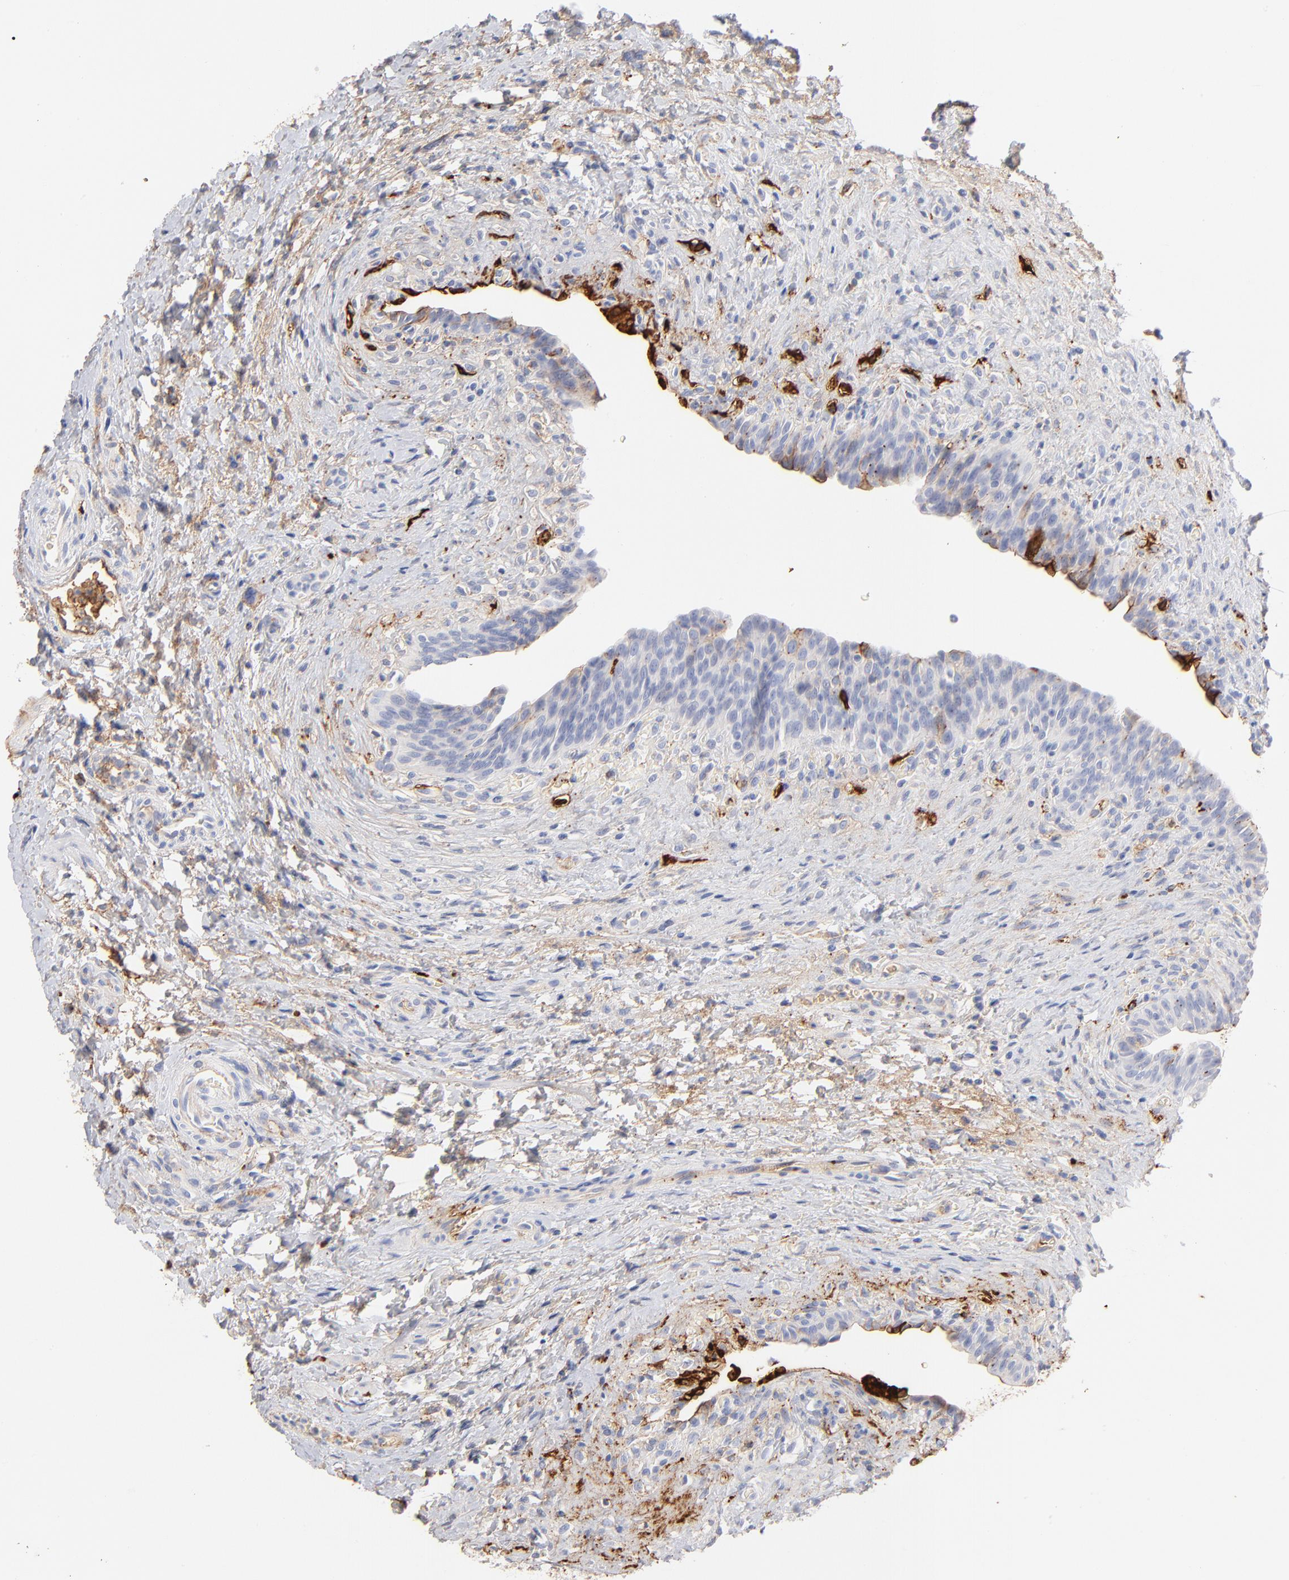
{"staining": {"intensity": "negative", "quantity": "none", "location": "none"}, "tissue": "urinary bladder", "cell_type": "Urothelial cells", "image_type": "normal", "snomed": [{"axis": "morphology", "description": "Normal tissue, NOS"}, {"axis": "morphology", "description": "Dysplasia, NOS"}, {"axis": "topography", "description": "Urinary bladder"}], "caption": "High magnification brightfield microscopy of unremarkable urinary bladder stained with DAB (brown) and counterstained with hematoxylin (blue): urothelial cells show no significant expression. Brightfield microscopy of immunohistochemistry stained with DAB (brown) and hematoxylin (blue), captured at high magnification.", "gene": "APOH", "patient": {"sex": "male", "age": 35}}